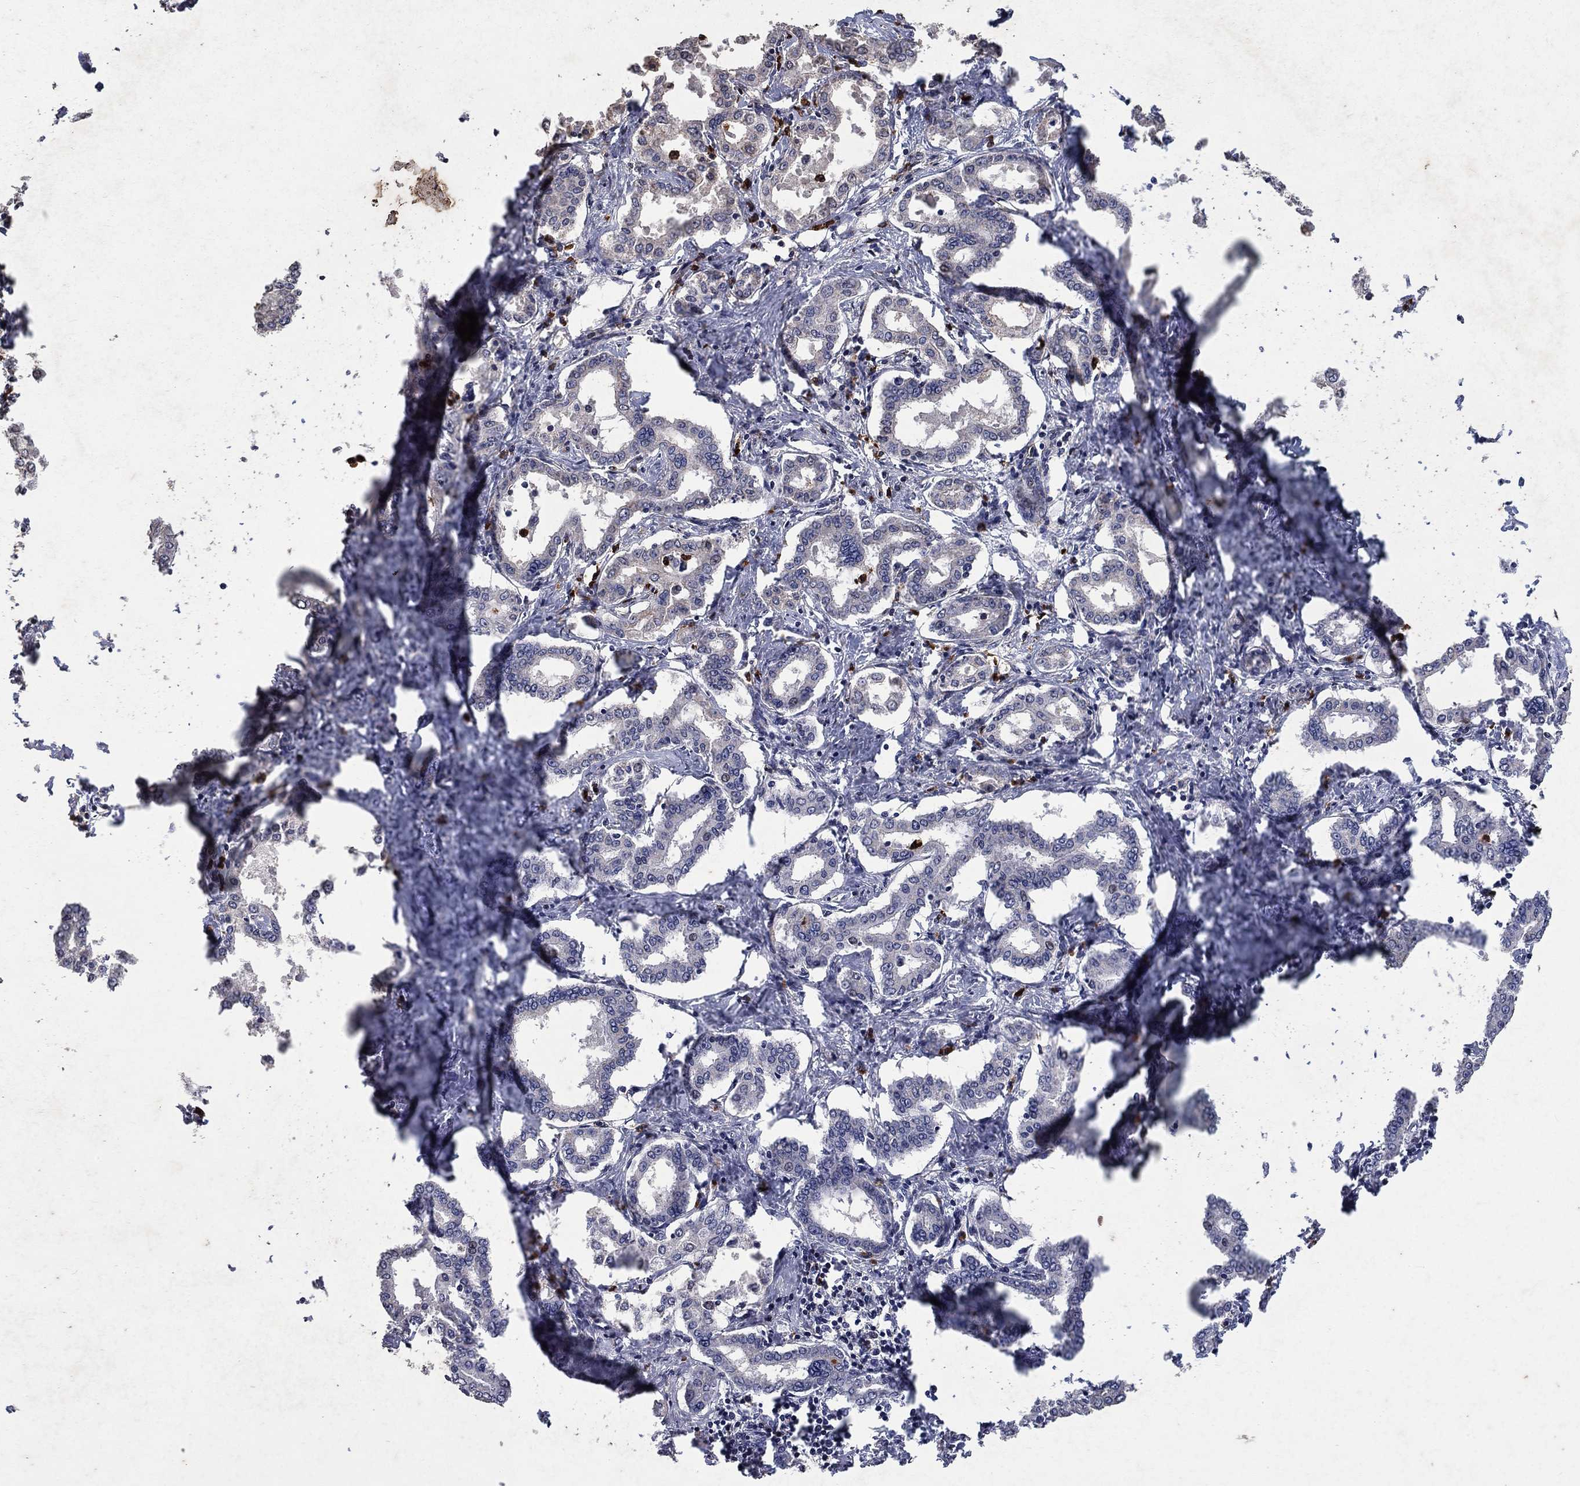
{"staining": {"intensity": "negative", "quantity": "none", "location": "none"}, "tissue": "liver cancer", "cell_type": "Tumor cells", "image_type": "cancer", "snomed": [{"axis": "morphology", "description": "Cholangiocarcinoma"}, {"axis": "topography", "description": "Liver"}], "caption": "This photomicrograph is of cholangiocarcinoma (liver) stained with immunohistochemistry (IHC) to label a protein in brown with the nuclei are counter-stained blue. There is no expression in tumor cells. (IHC, brightfield microscopy, high magnification).", "gene": "CD24", "patient": {"sex": "female", "age": 47}}